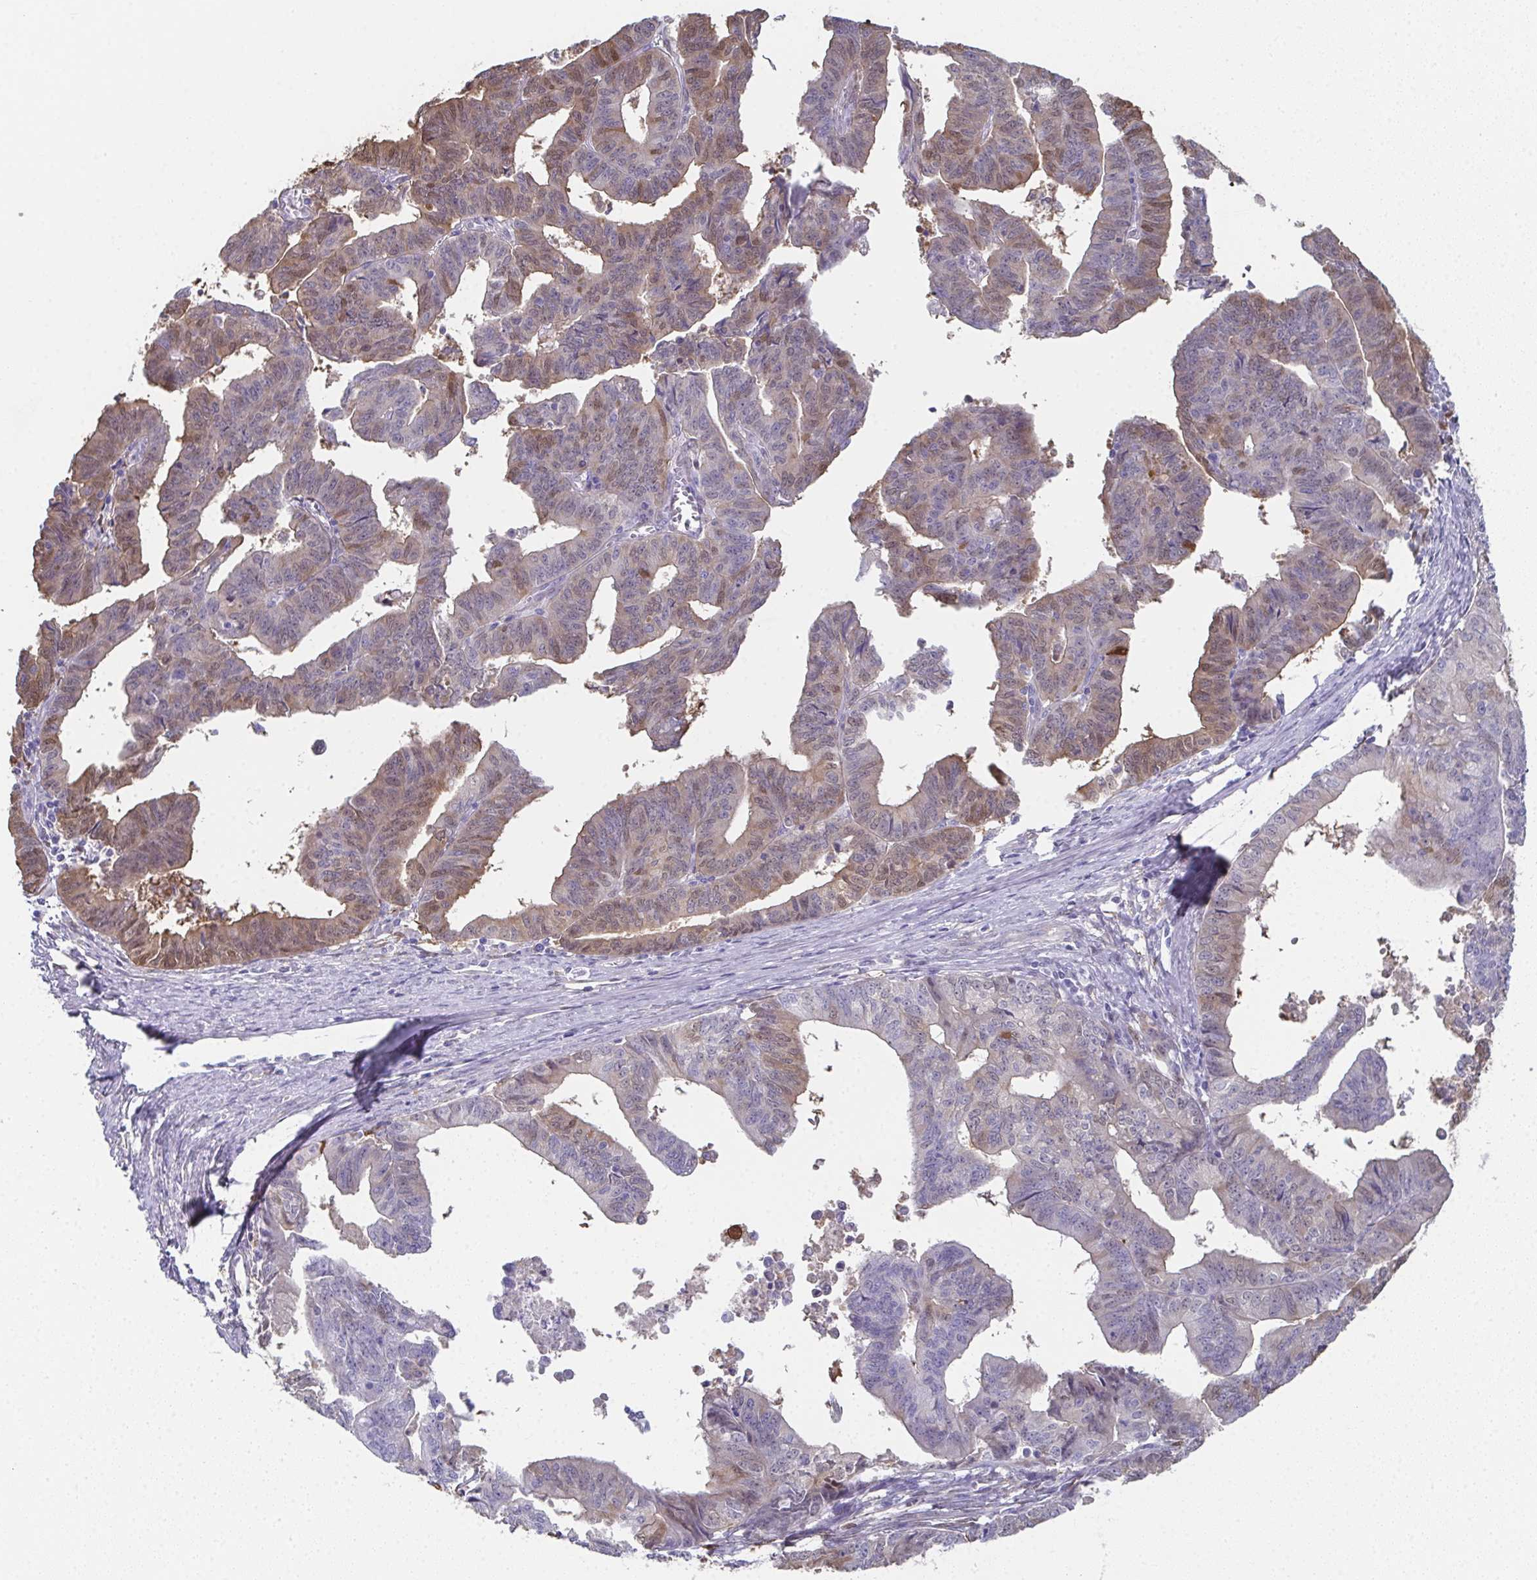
{"staining": {"intensity": "moderate", "quantity": "<25%", "location": "cytoplasmic/membranous,nuclear"}, "tissue": "endometrial cancer", "cell_type": "Tumor cells", "image_type": "cancer", "snomed": [{"axis": "morphology", "description": "Adenocarcinoma, NOS"}, {"axis": "topography", "description": "Endometrium"}], "caption": "Human endometrial cancer stained with a protein marker displays moderate staining in tumor cells.", "gene": "RBP1", "patient": {"sex": "female", "age": 65}}